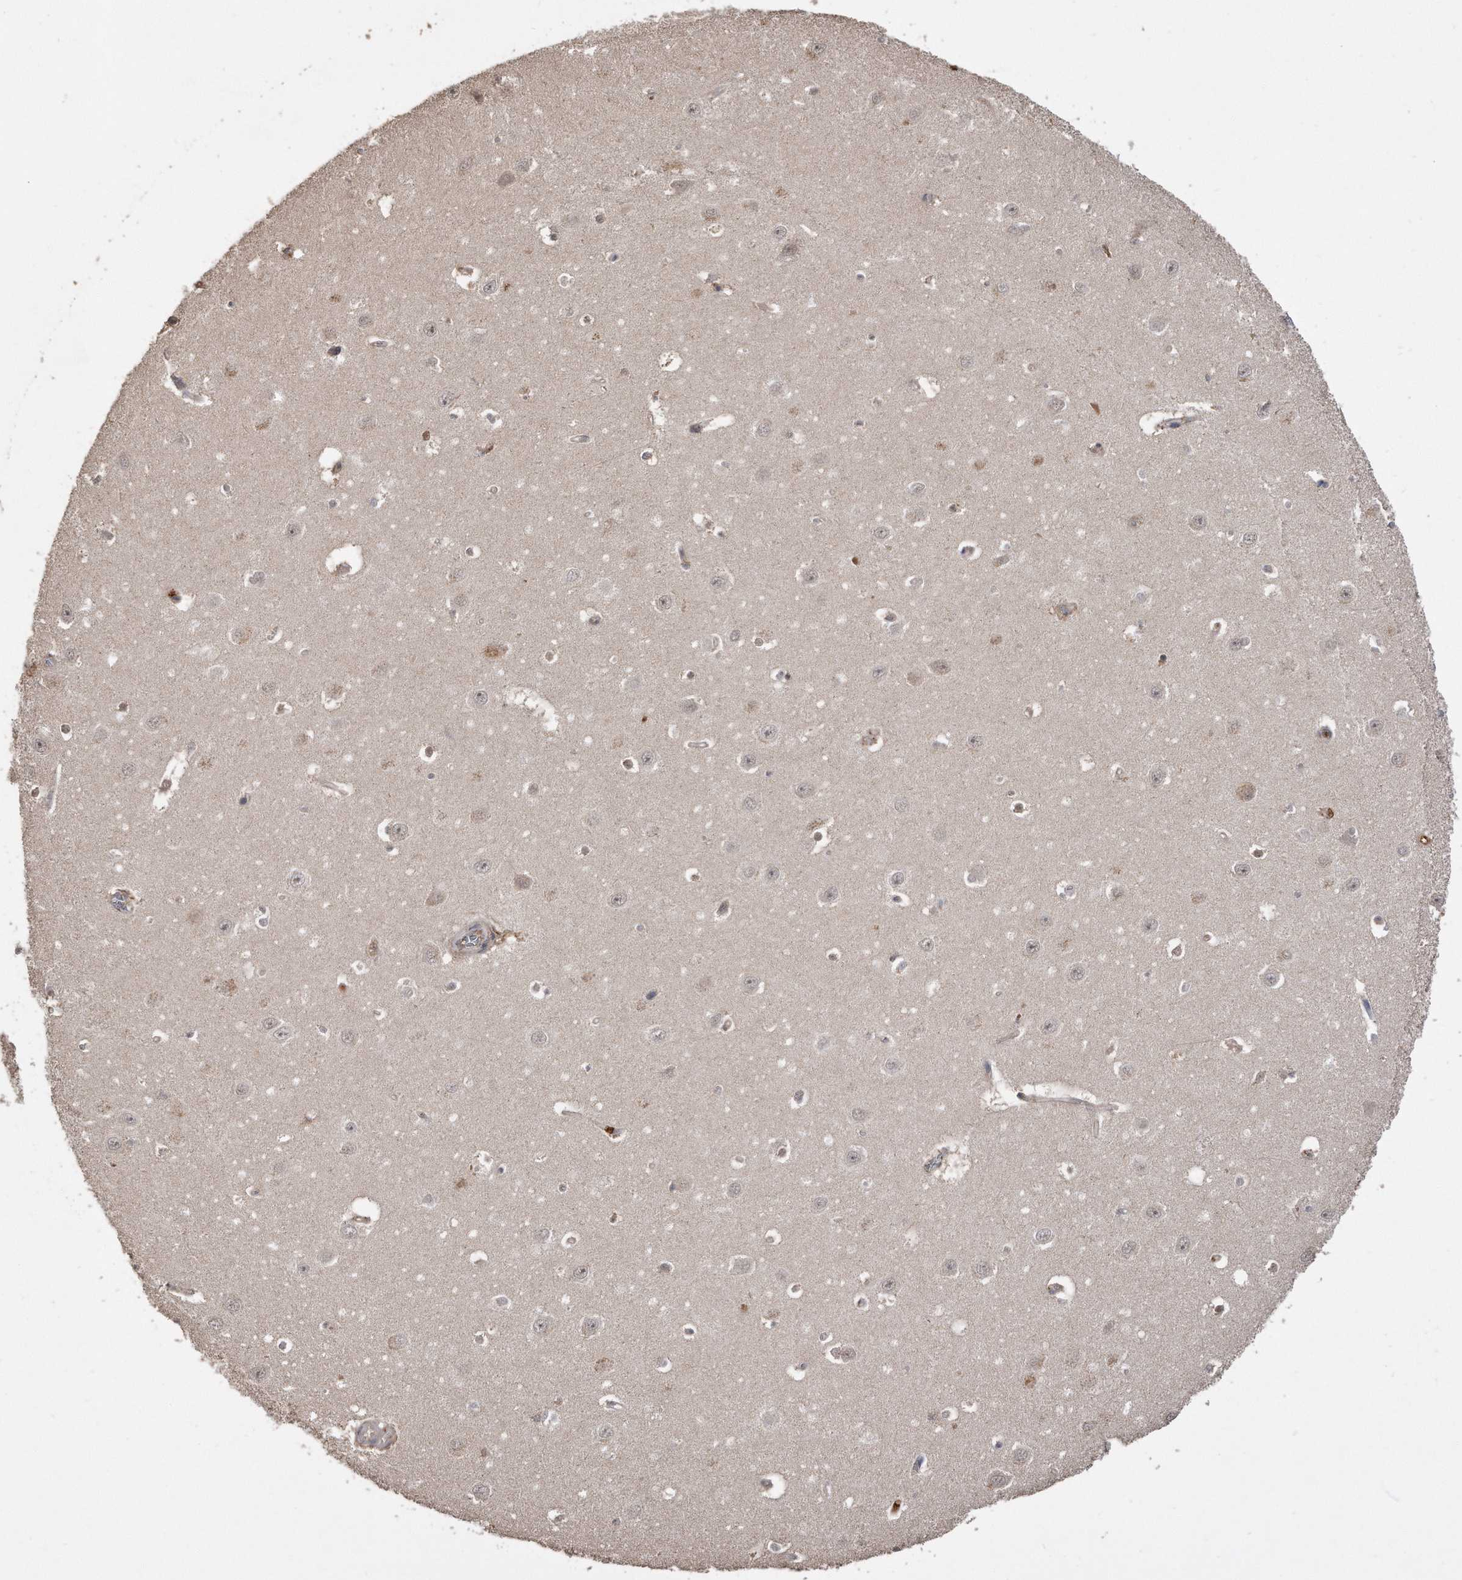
{"staining": {"intensity": "weak", "quantity": "<25%", "location": "cytoplasmic/membranous"}, "tissue": "hippocampus", "cell_type": "Glial cells", "image_type": "normal", "snomed": [{"axis": "morphology", "description": "Normal tissue, NOS"}, {"axis": "topography", "description": "Hippocampus"}], "caption": "DAB immunohistochemical staining of unremarkable hippocampus reveals no significant staining in glial cells.", "gene": "PELO", "patient": {"sex": "female", "age": 64}}